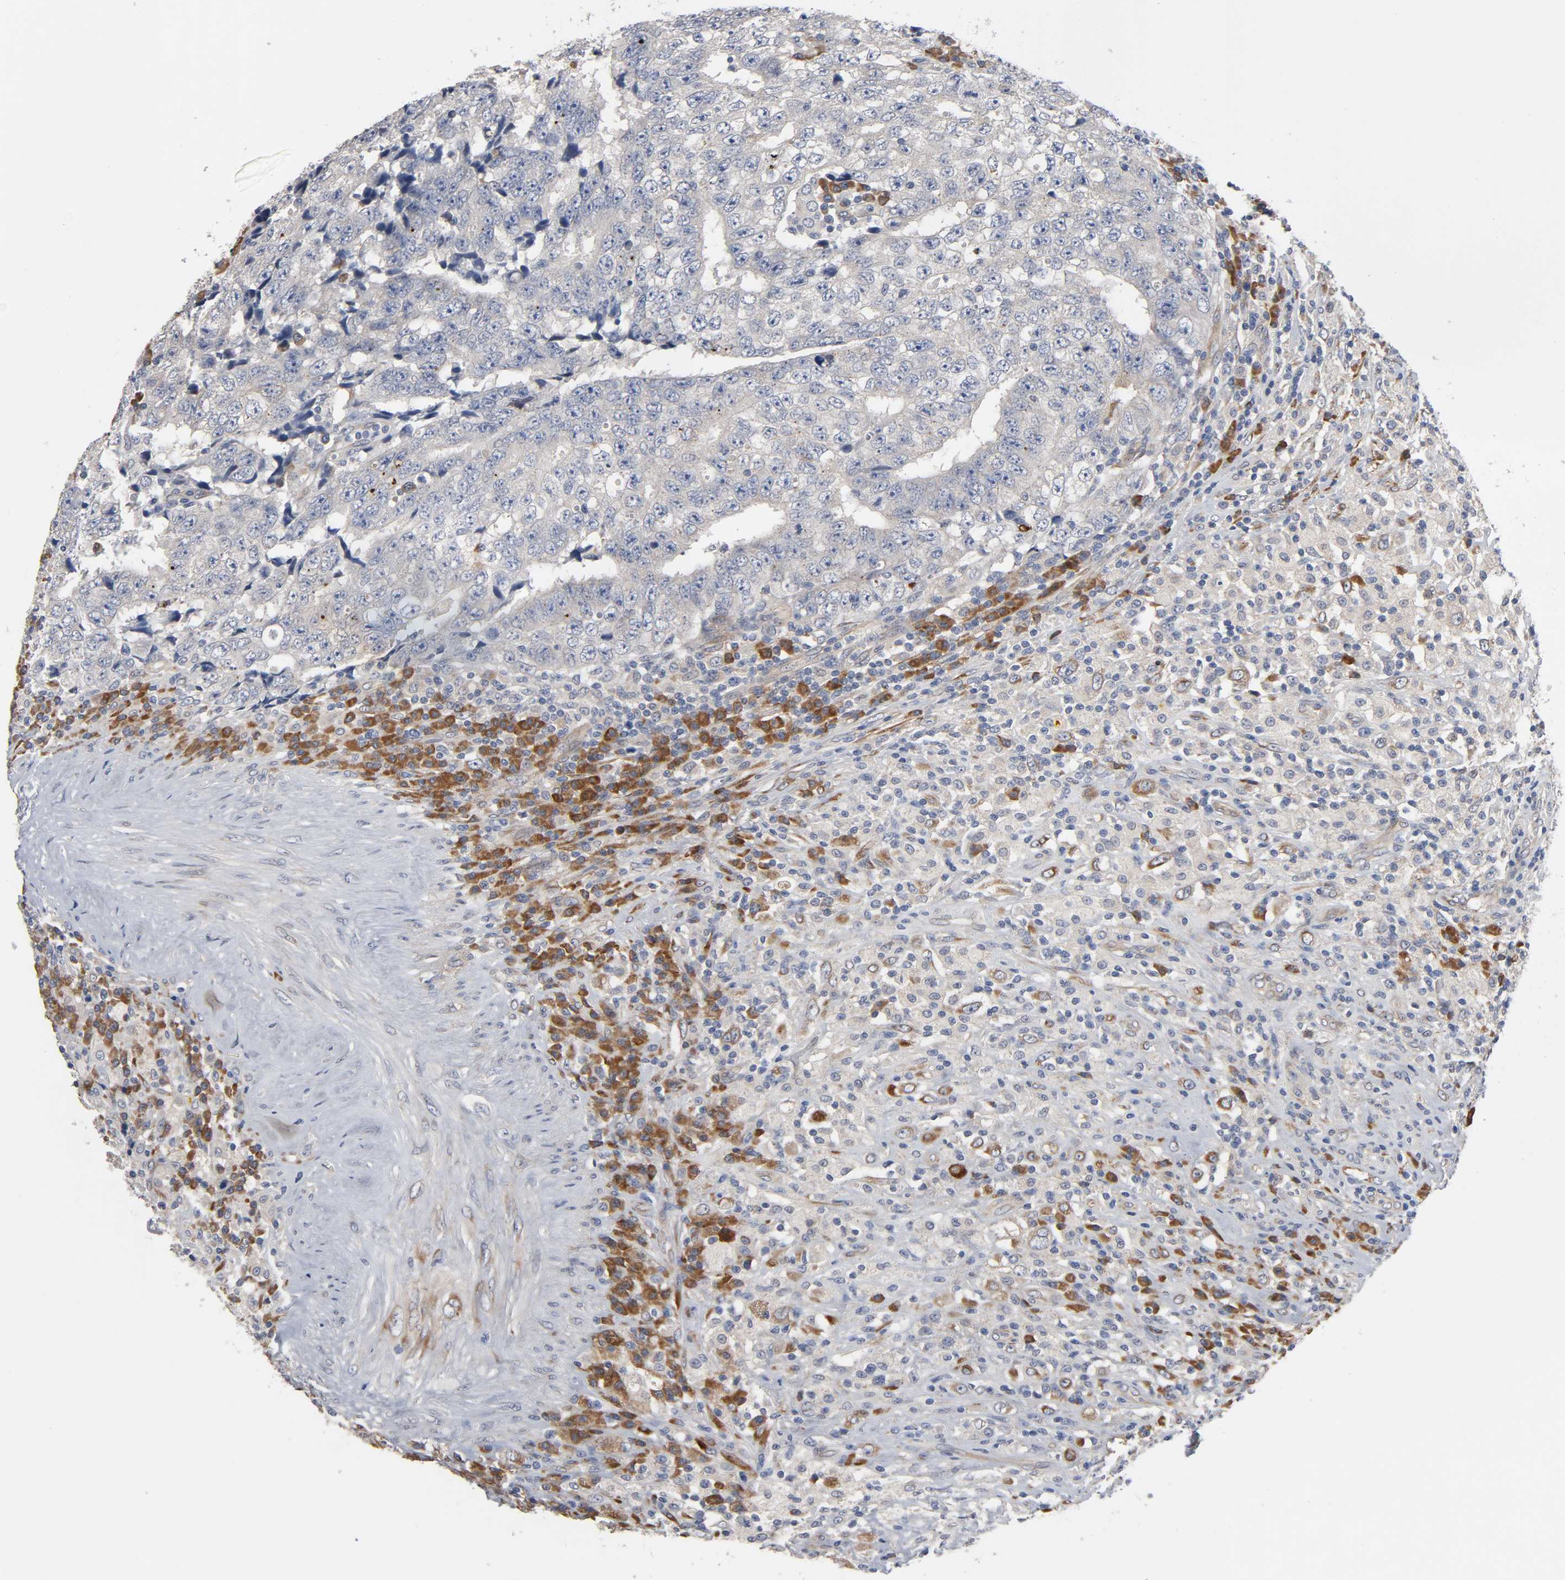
{"staining": {"intensity": "negative", "quantity": "none", "location": "none"}, "tissue": "testis cancer", "cell_type": "Tumor cells", "image_type": "cancer", "snomed": [{"axis": "morphology", "description": "Necrosis, NOS"}, {"axis": "morphology", "description": "Carcinoma, Embryonal, NOS"}, {"axis": "topography", "description": "Testis"}], "caption": "Immunohistochemistry histopathology image of neoplastic tissue: human embryonal carcinoma (testis) stained with DAB (3,3'-diaminobenzidine) reveals no significant protein expression in tumor cells. (Stains: DAB (3,3'-diaminobenzidine) immunohistochemistry (IHC) with hematoxylin counter stain, Microscopy: brightfield microscopy at high magnification).", "gene": "HDLBP", "patient": {"sex": "male", "age": 19}}